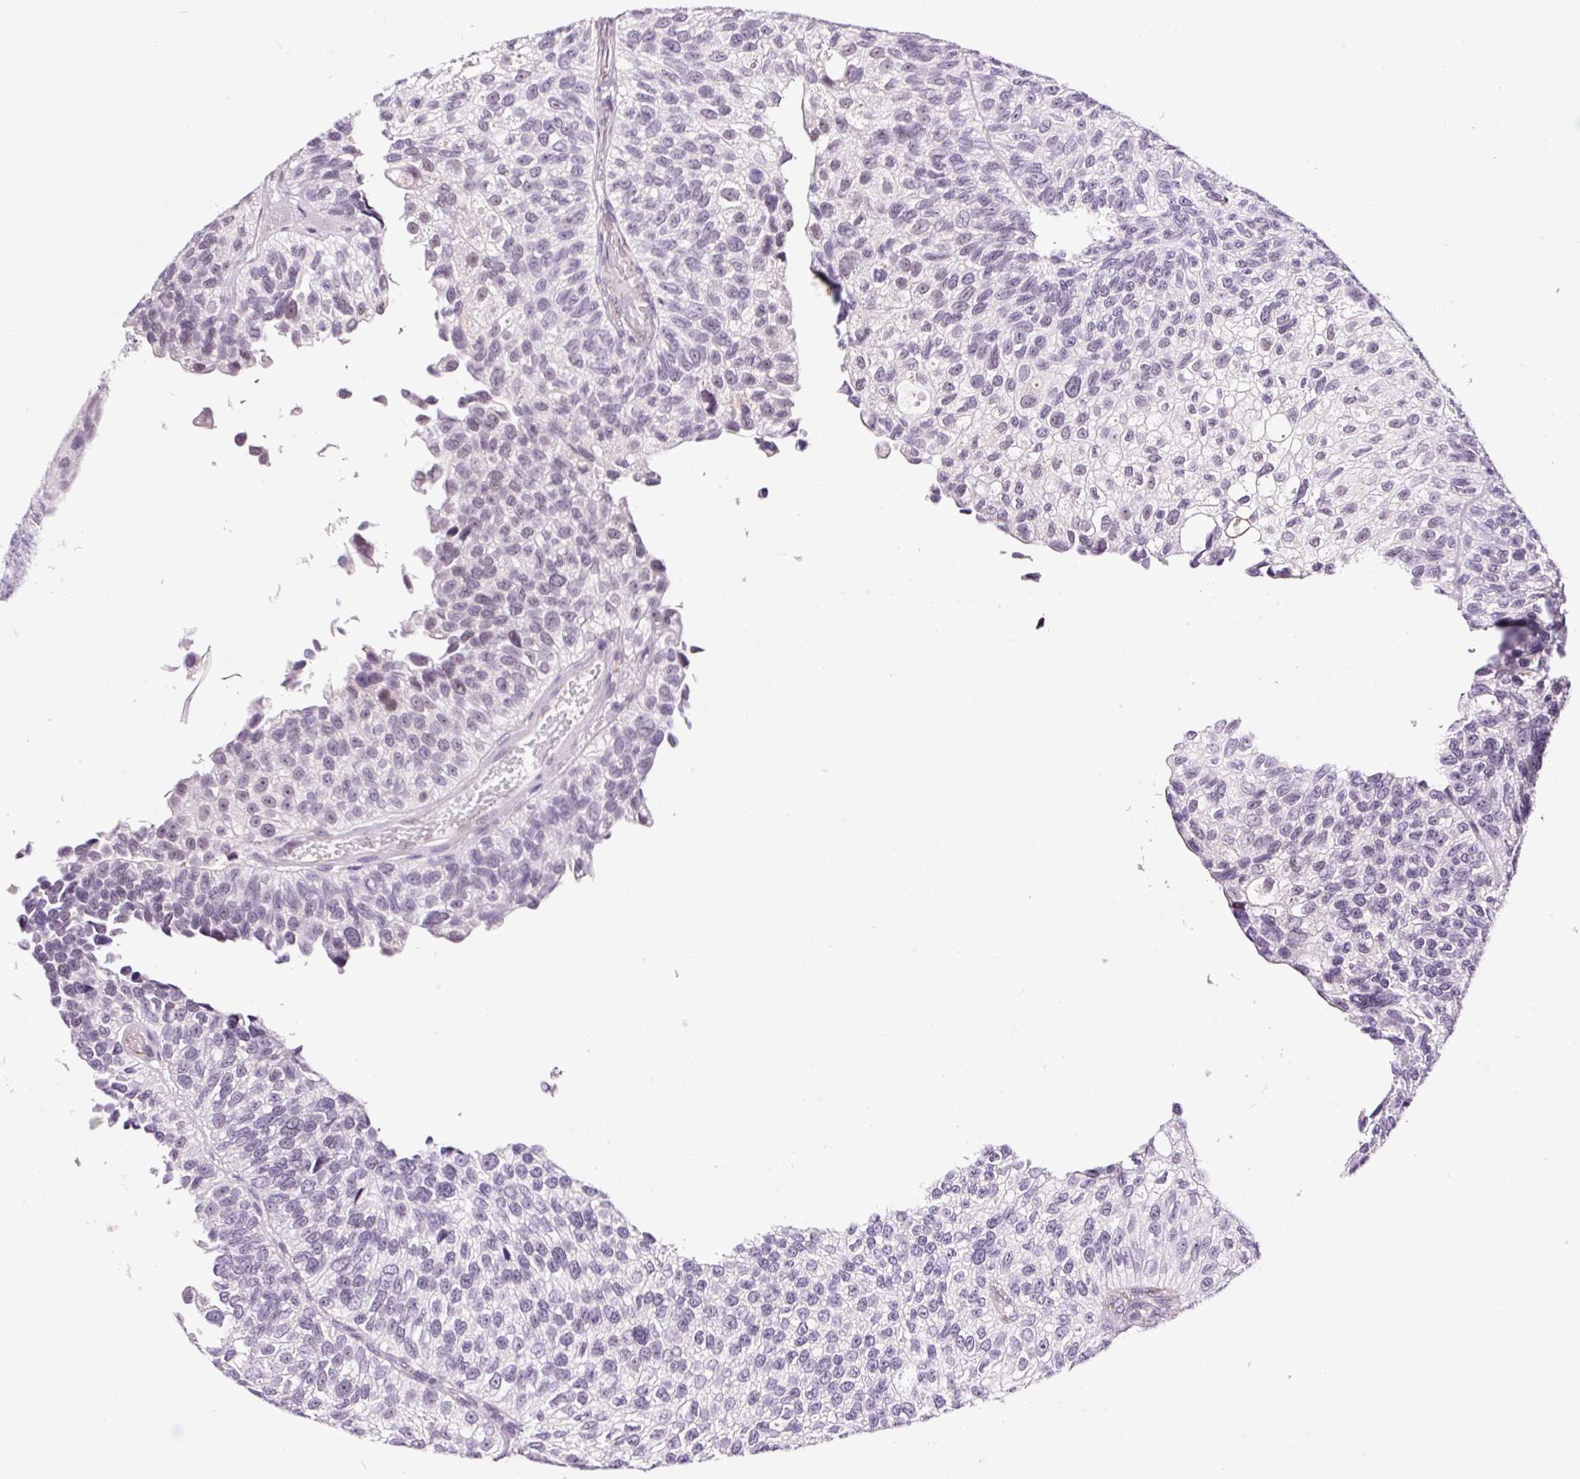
{"staining": {"intensity": "negative", "quantity": "none", "location": "none"}, "tissue": "urothelial cancer", "cell_type": "Tumor cells", "image_type": "cancer", "snomed": [{"axis": "morphology", "description": "Urothelial carcinoma, NOS"}, {"axis": "topography", "description": "Urinary bladder"}], "caption": "A histopathology image of transitional cell carcinoma stained for a protein displays no brown staining in tumor cells.", "gene": "RTF2", "patient": {"sex": "male", "age": 87}}